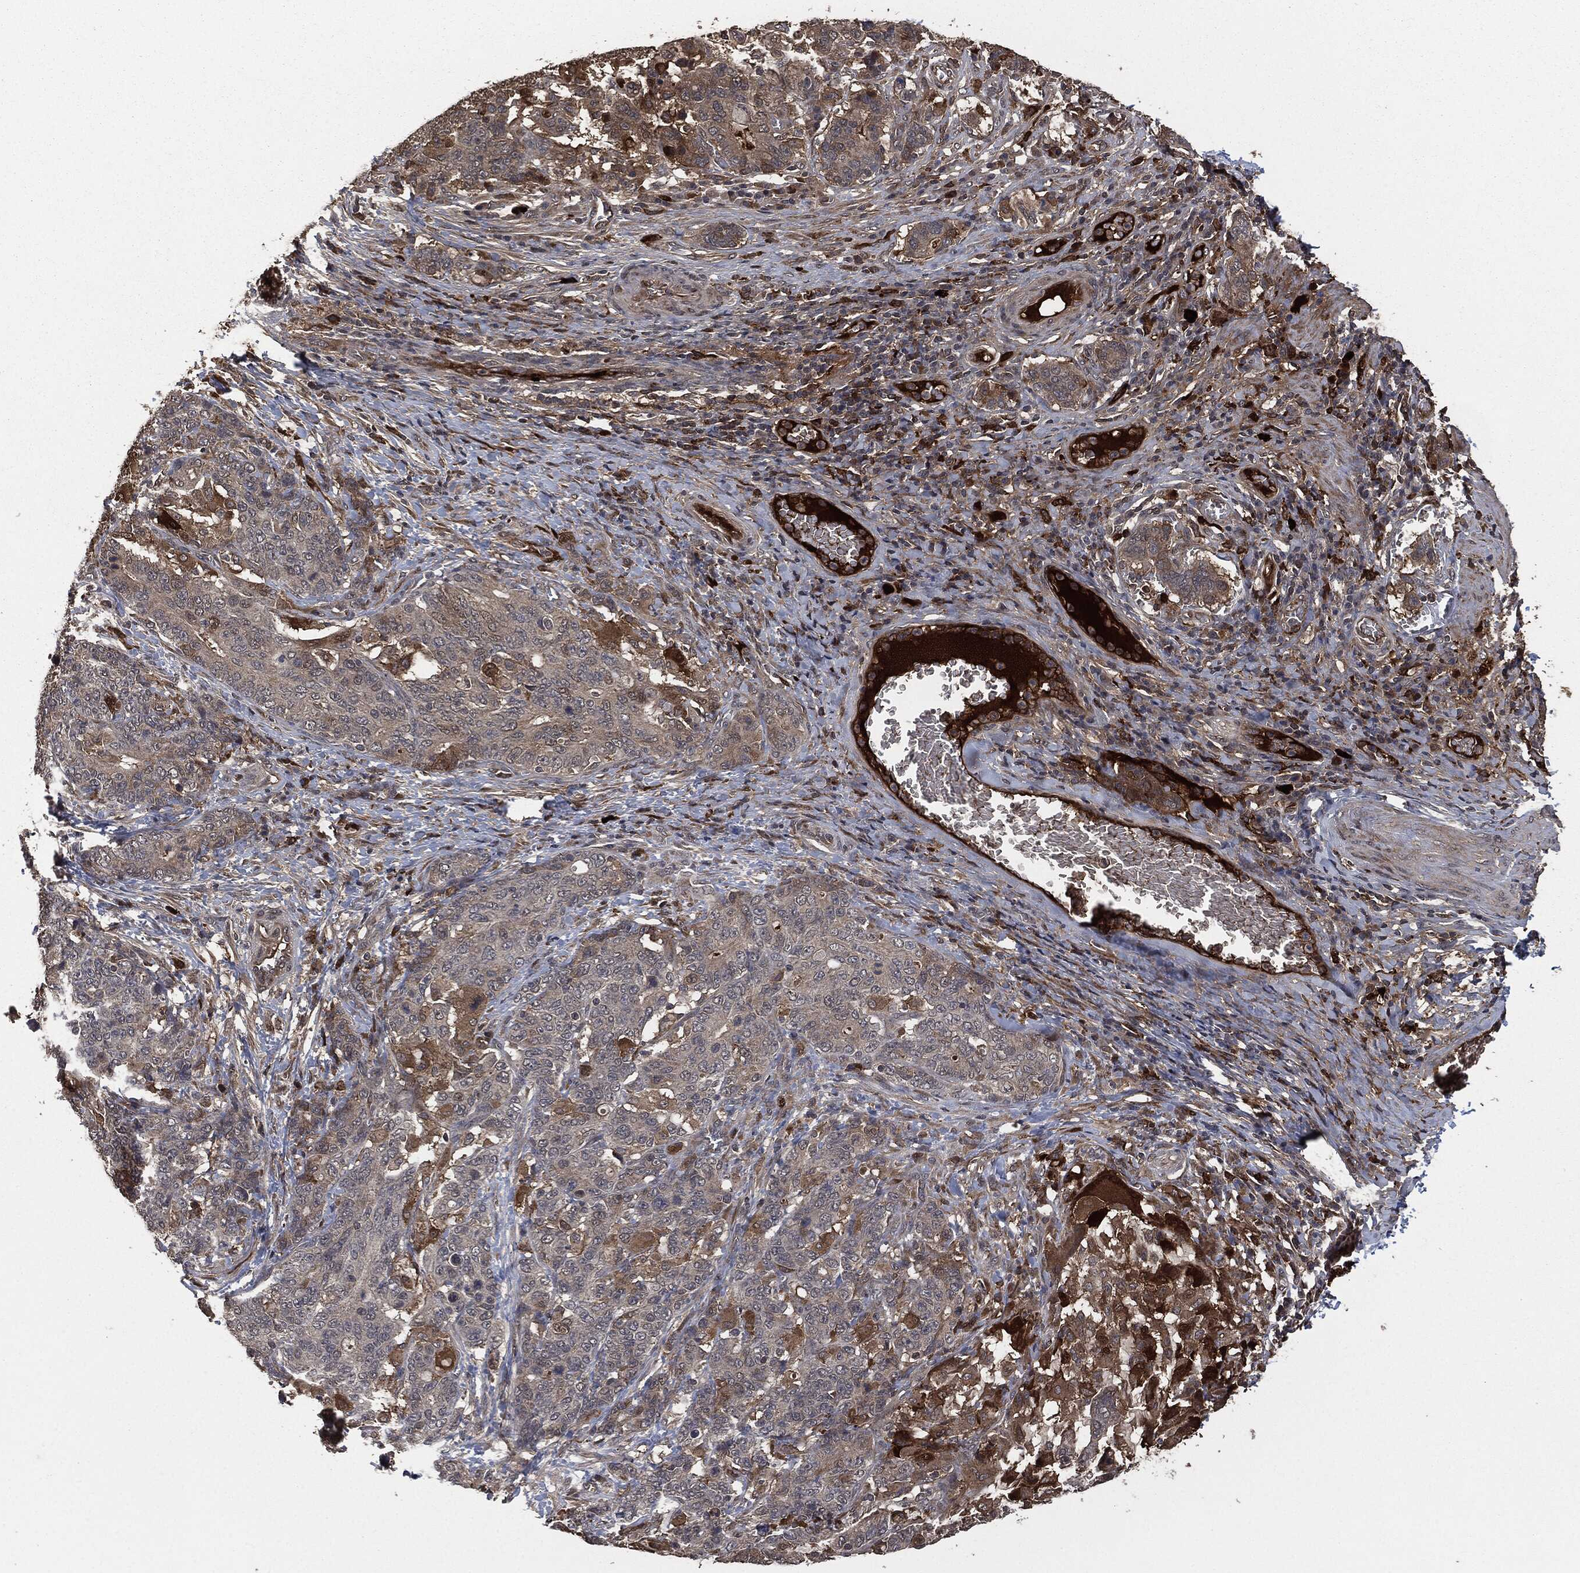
{"staining": {"intensity": "moderate", "quantity": "<25%", "location": "cytoplasmic/membranous"}, "tissue": "stomach cancer", "cell_type": "Tumor cells", "image_type": "cancer", "snomed": [{"axis": "morphology", "description": "Normal tissue, NOS"}, {"axis": "morphology", "description": "Adenocarcinoma, NOS"}, {"axis": "topography", "description": "Stomach"}], "caption": "A high-resolution photomicrograph shows immunohistochemistry staining of stomach cancer, which exhibits moderate cytoplasmic/membranous positivity in about <25% of tumor cells.", "gene": "CRABP2", "patient": {"sex": "female", "age": 64}}